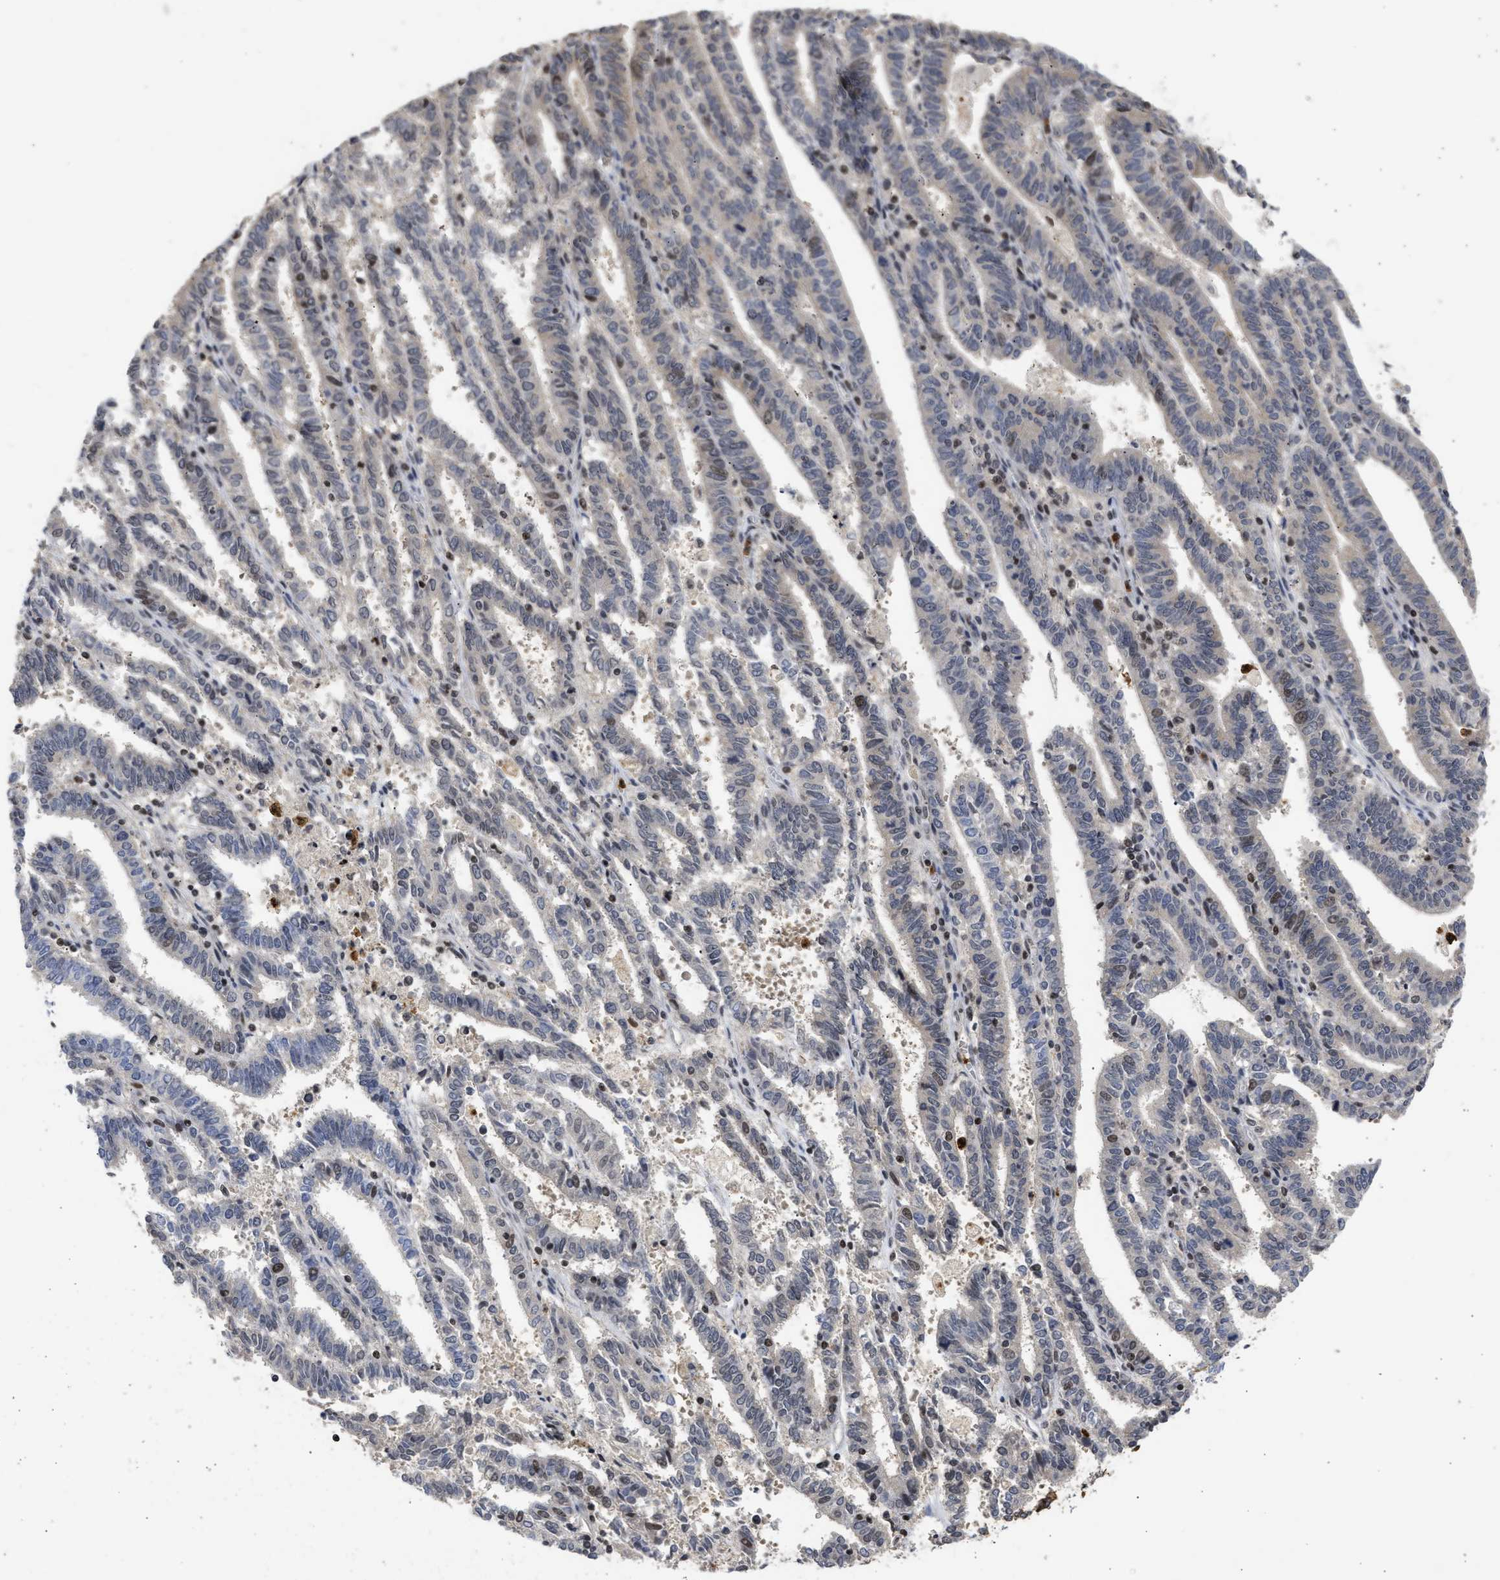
{"staining": {"intensity": "weak", "quantity": "<25%", "location": "cytoplasmic/membranous,nuclear"}, "tissue": "endometrial cancer", "cell_type": "Tumor cells", "image_type": "cancer", "snomed": [{"axis": "morphology", "description": "Adenocarcinoma, NOS"}, {"axis": "topography", "description": "Uterus"}], "caption": "Endometrial cancer (adenocarcinoma) was stained to show a protein in brown. There is no significant staining in tumor cells.", "gene": "ENSG00000142539", "patient": {"sex": "female", "age": 83}}